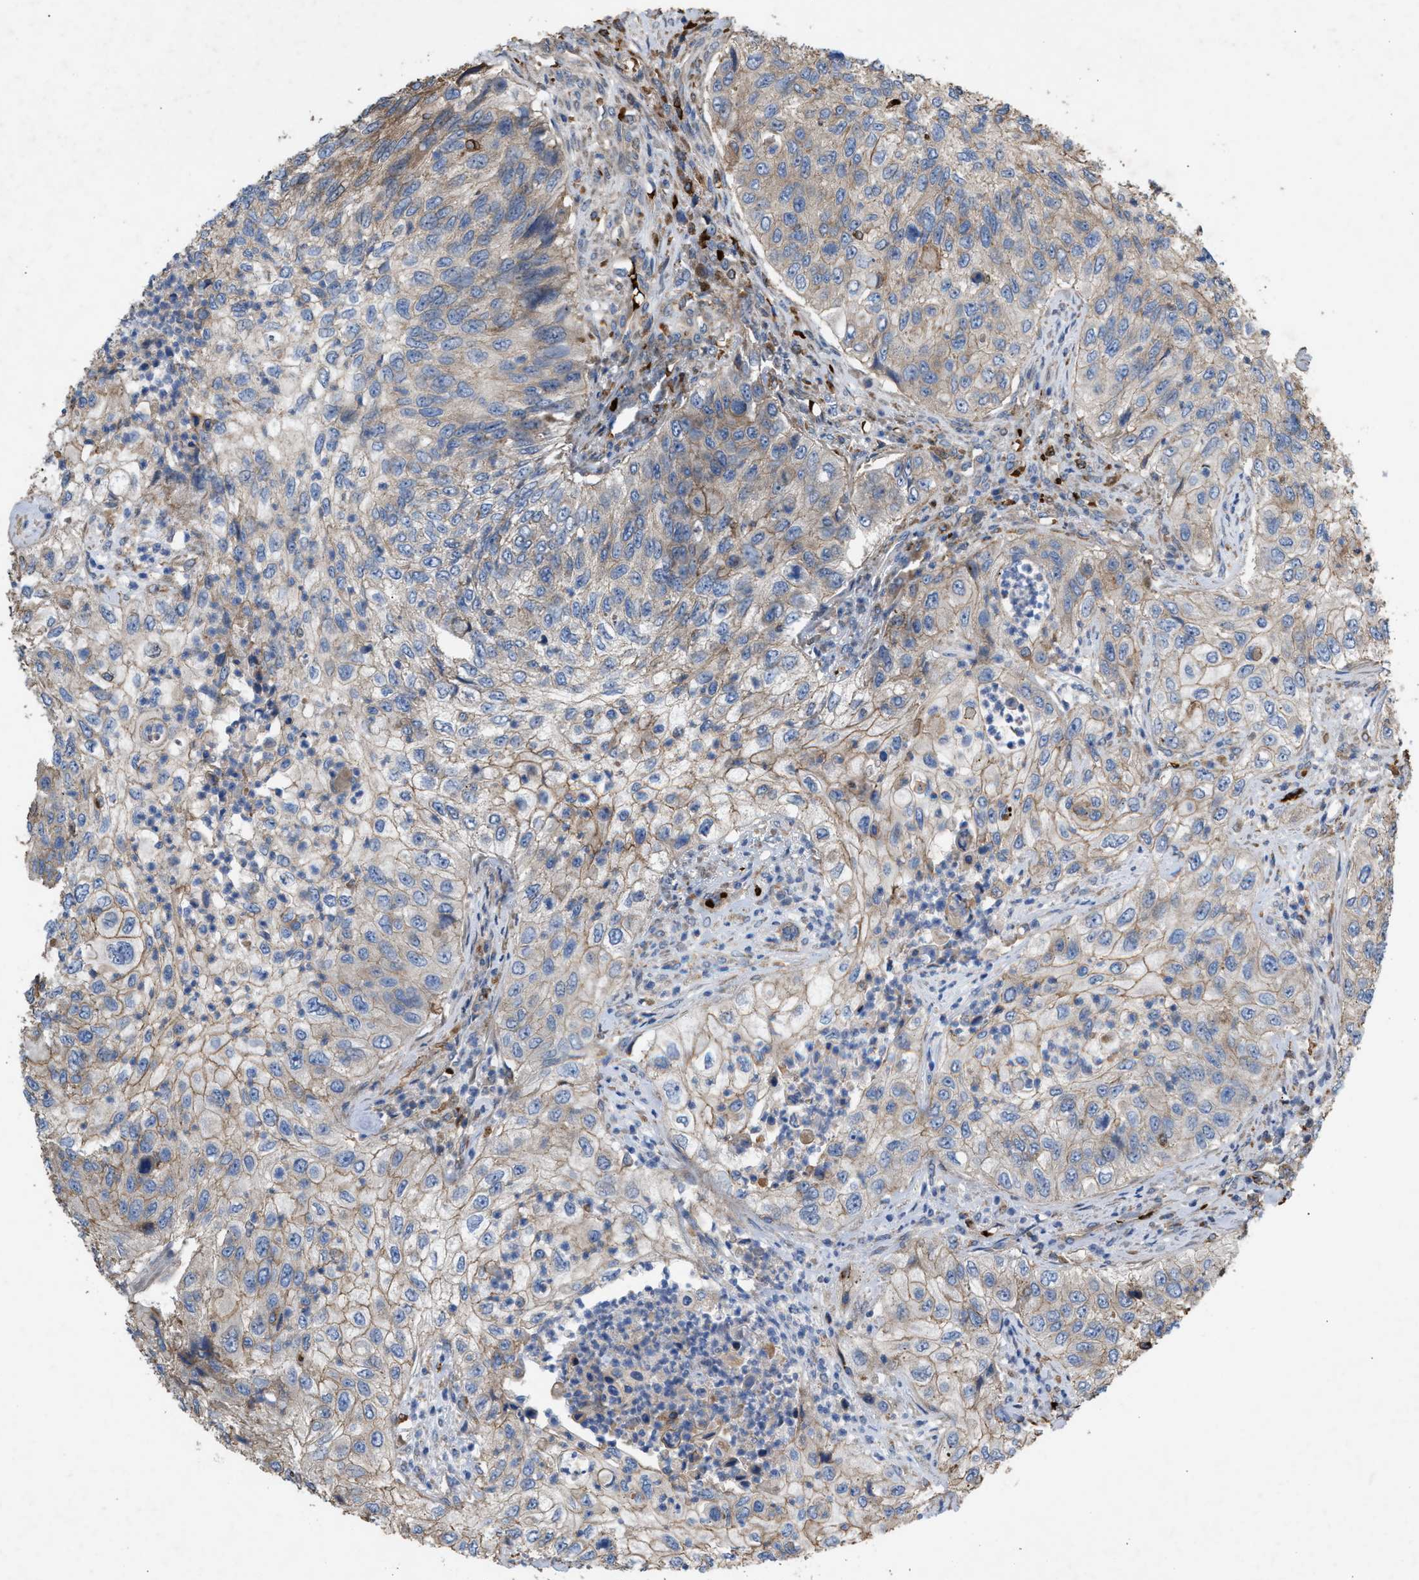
{"staining": {"intensity": "weak", "quantity": "<25%", "location": "cytoplasmic/membranous"}, "tissue": "urothelial cancer", "cell_type": "Tumor cells", "image_type": "cancer", "snomed": [{"axis": "morphology", "description": "Urothelial carcinoma, High grade"}, {"axis": "topography", "description": "Urinary bladder"}], "caption": "Photomicrograph shows no significant protein staining in tumor cells of urothelial cancer. Brightfield microscopy of immunohistochemistry (IHC) stained with DAB (3,3'-diaminobenzidine) (brown) and hematoxylin (blue), captured at high magnification.", "gene": "GCC1", "patient": {"sex": "female", "age": 60}}